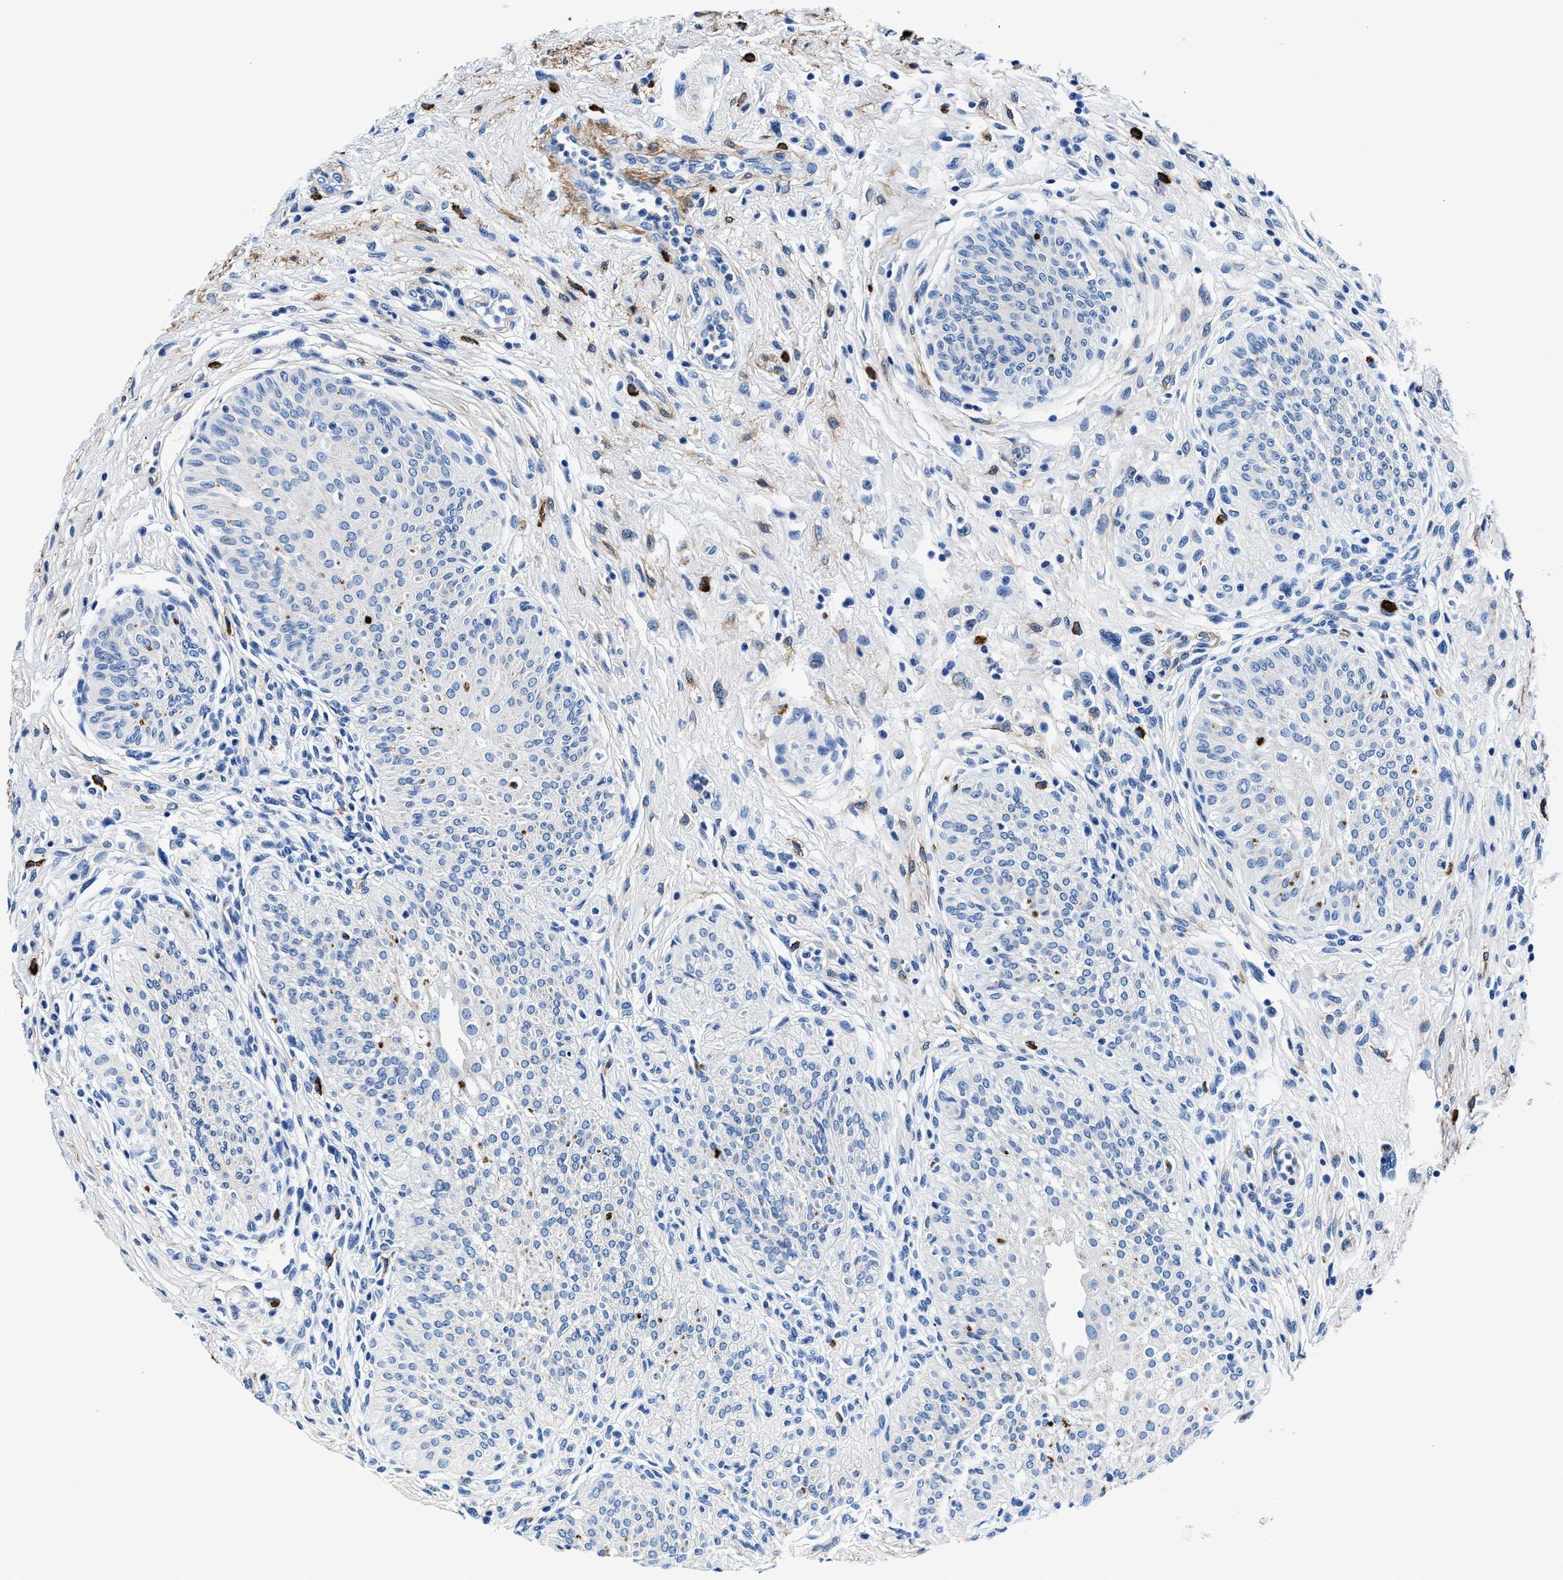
{"staining": {"intensity": "negative", "quantity": "none", "location": "none"}, "tissue": "urinary bladder", "cell_type": "Urothelial cells", "image_type": "normal", "snomed": [{"axis": "morphology", "description": "Normal tissue, NOS"}, {"axis": "topography", "description": "Urinary bladder"}], "caption": "Immunohistochemistry of unremarkable urinary bladder exhibits no staining in urothelial cells.", "gene": "TEX261", "patient": {"sex": "male", "age": 46}}